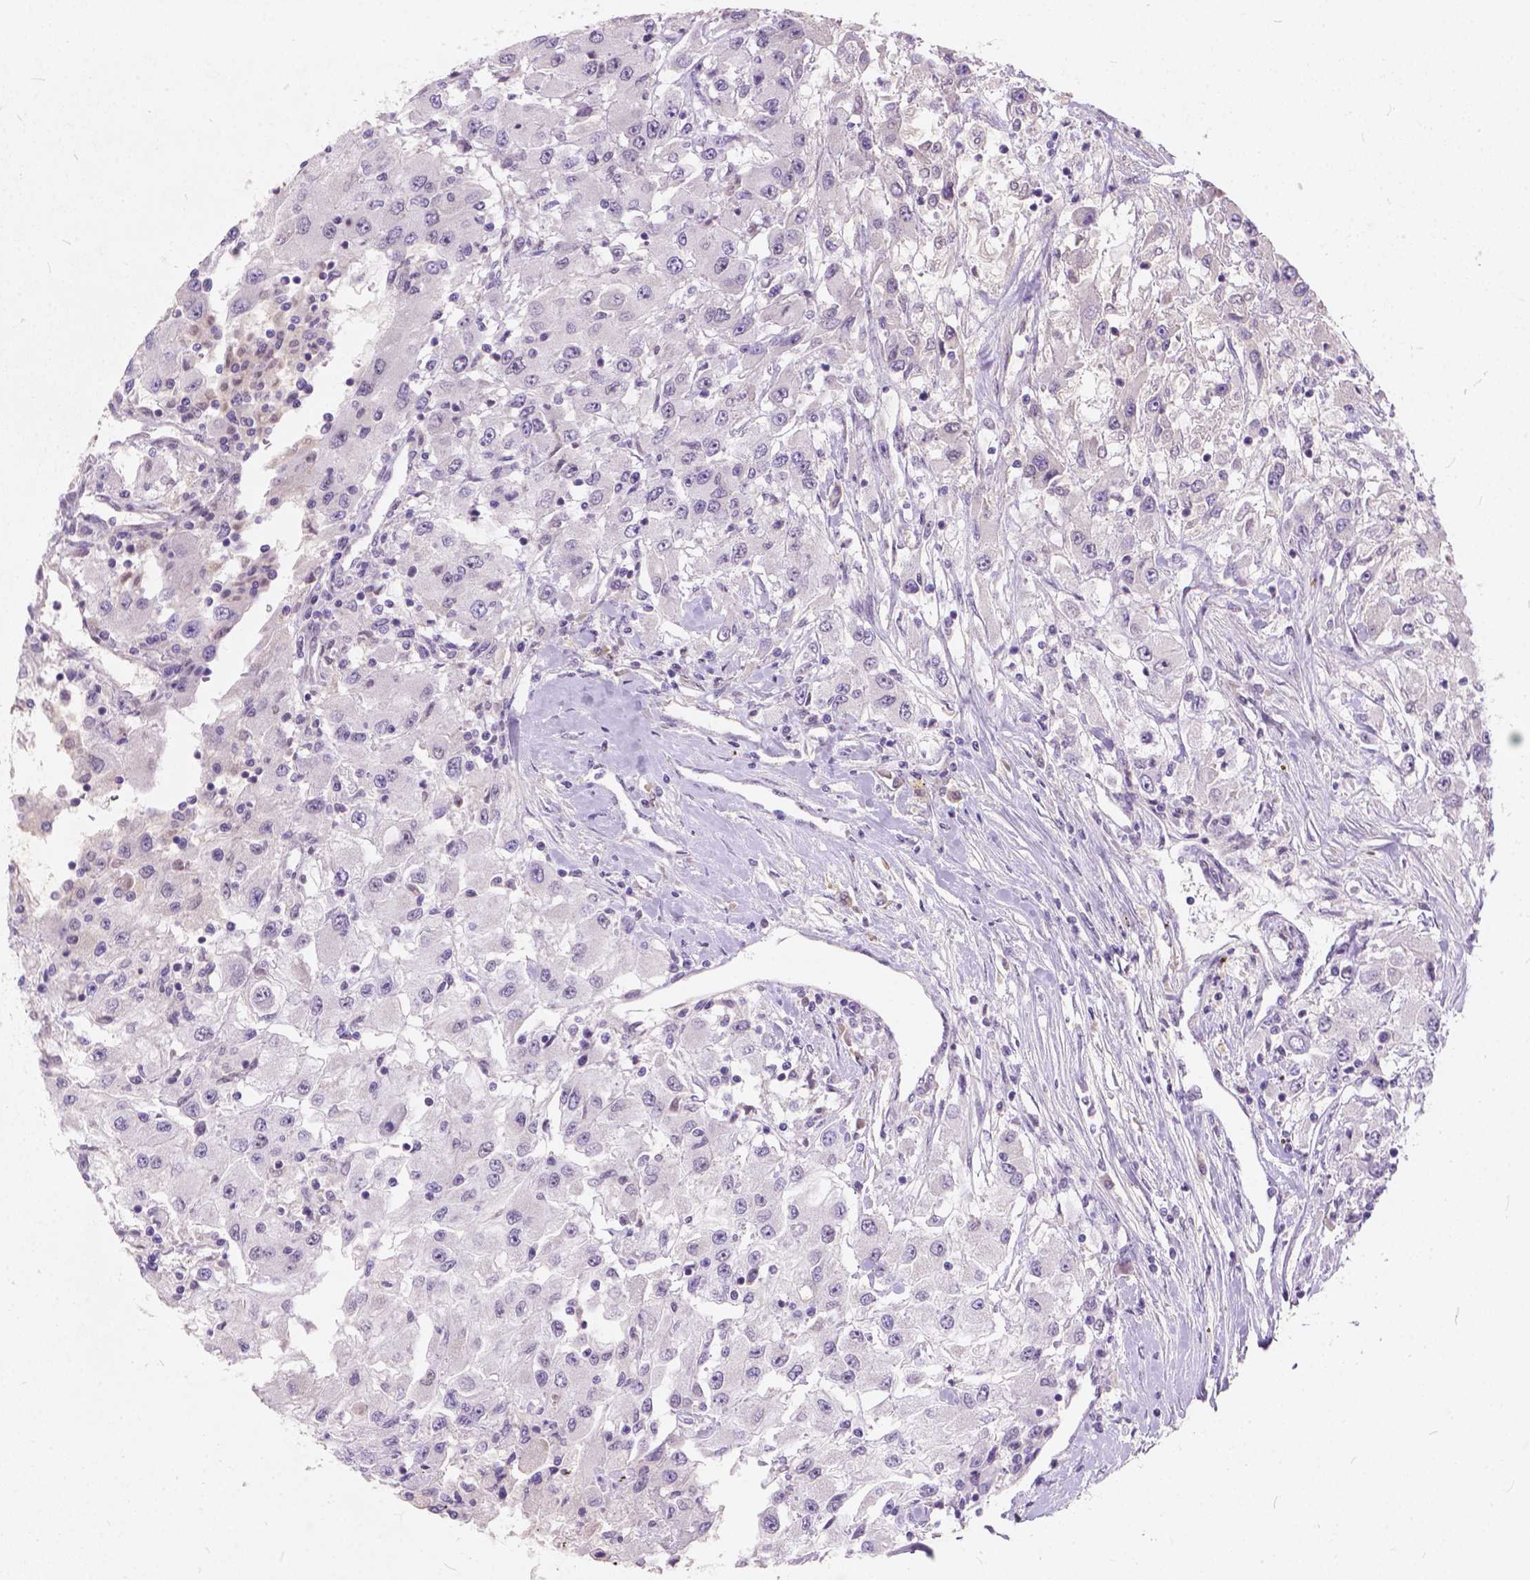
{"staining": {"intensity": "negative", "quantity": "none", "location": "none"}, "tissue": "renal cancer", "cell_type": "Tumor cells", "image_type": "cancer", "snomed": [{"axis": "morphology", "description": "Adenocarcinoma, NOS"}, {"axis": "topography", "description": "Kidney"}], "caption": "A photomicrograph of adenocarcinoma (renal) stained for a protein shows no brown staining in tumor cells.", "gene": "FAM53A", "patient": {"sex": "female", "age": 67}}